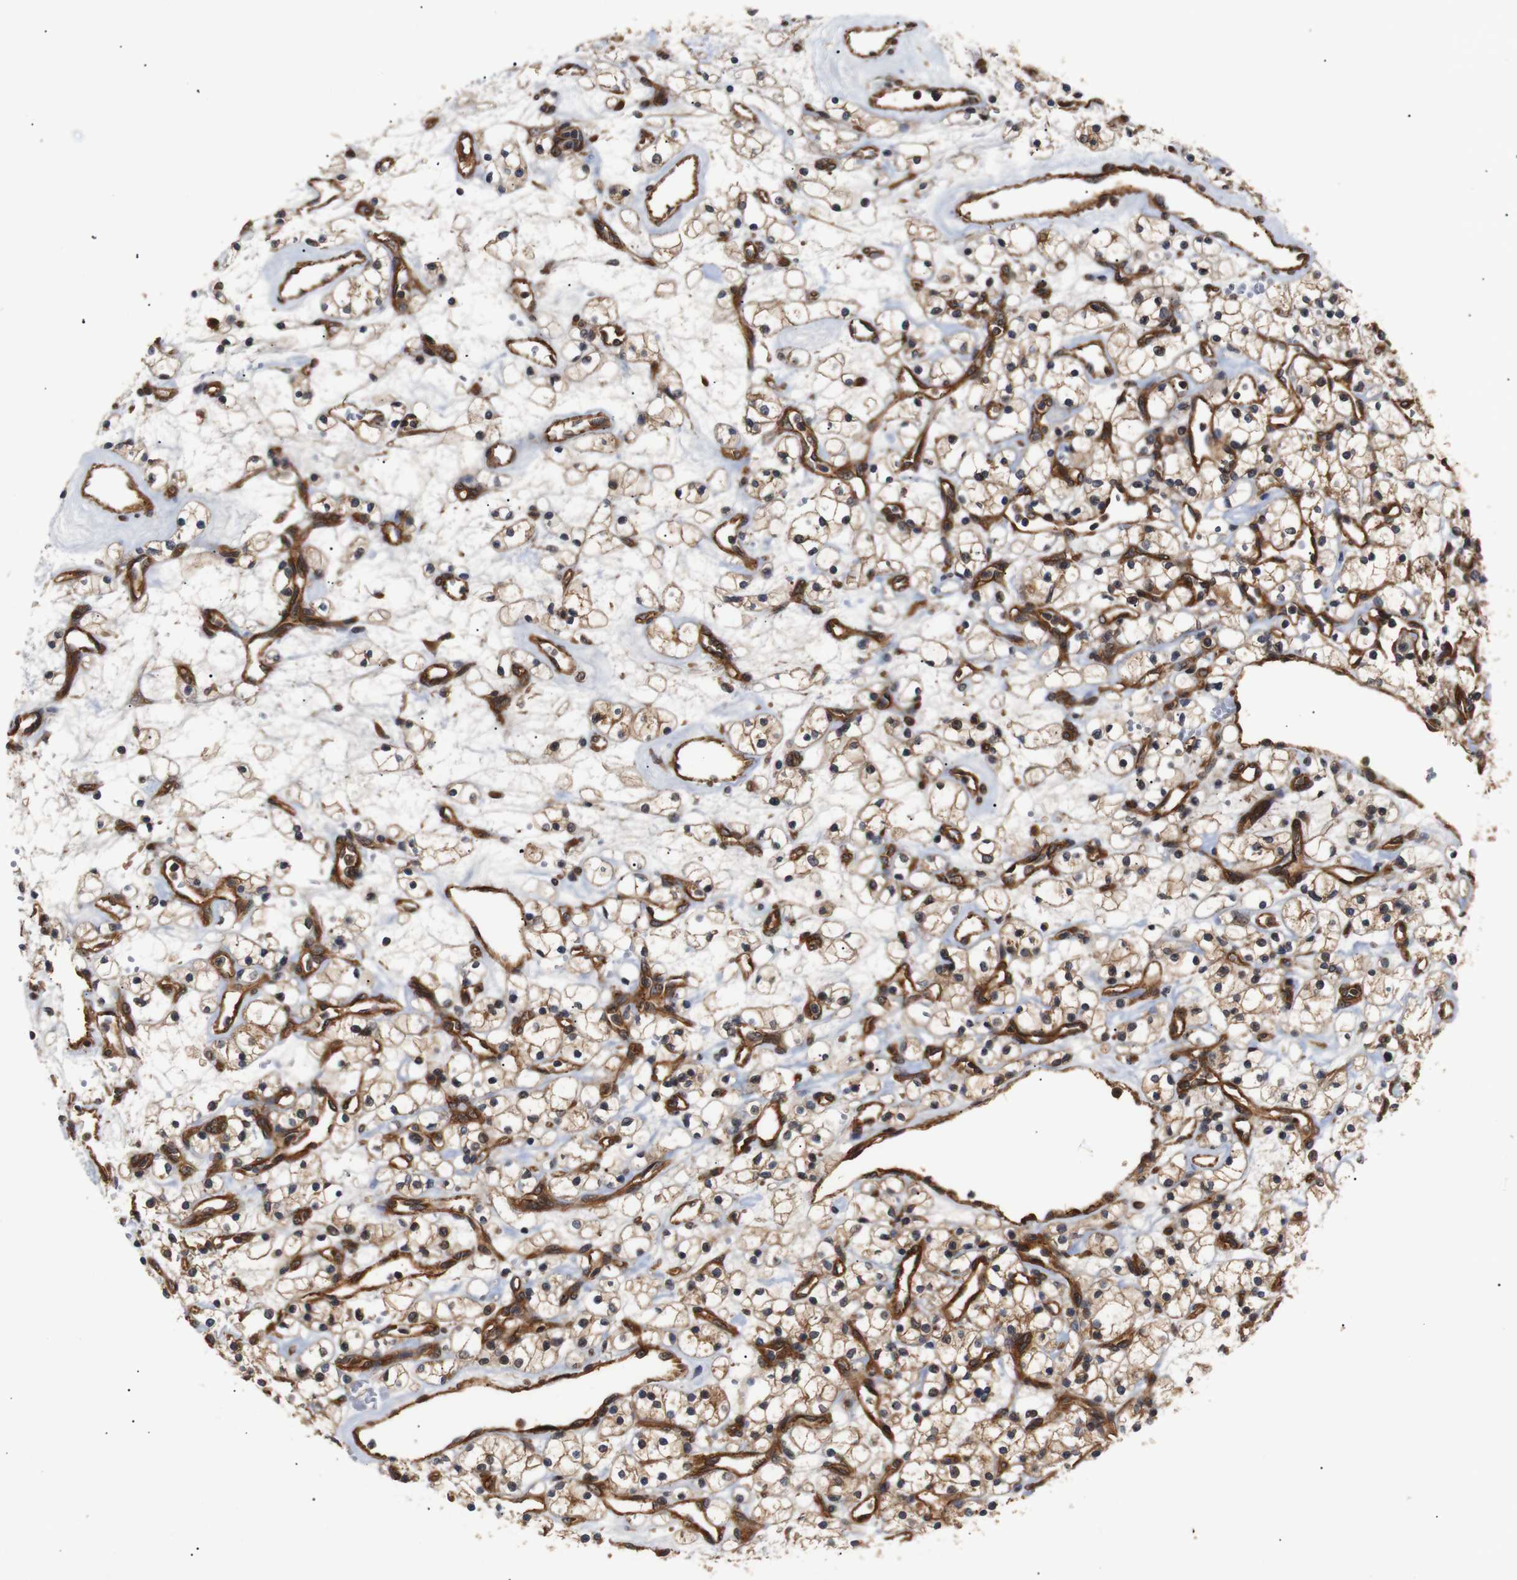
{"staining": {"intensity": "moderate", "quantity": ">75%", "location": "cytoplasmic/membranous"}, "tissue": "renal cancer", "cell_type": "Tumor cells", "image_type": "cancer", "snomed": [{"axis": "morphology", "description": "Adenocarcinoma, NOS"}, {"axis": "topography", "description": "Kidney"}], "caption": "A micrograph showing moderate cytoplasmic/membranous expression in about >75% of tumor cells in adenocarcinoma (renal), as visualized by brown immunohistochemical staining.", "gene": "PAWR", "patient": {"sex": "female", "age": 60}}